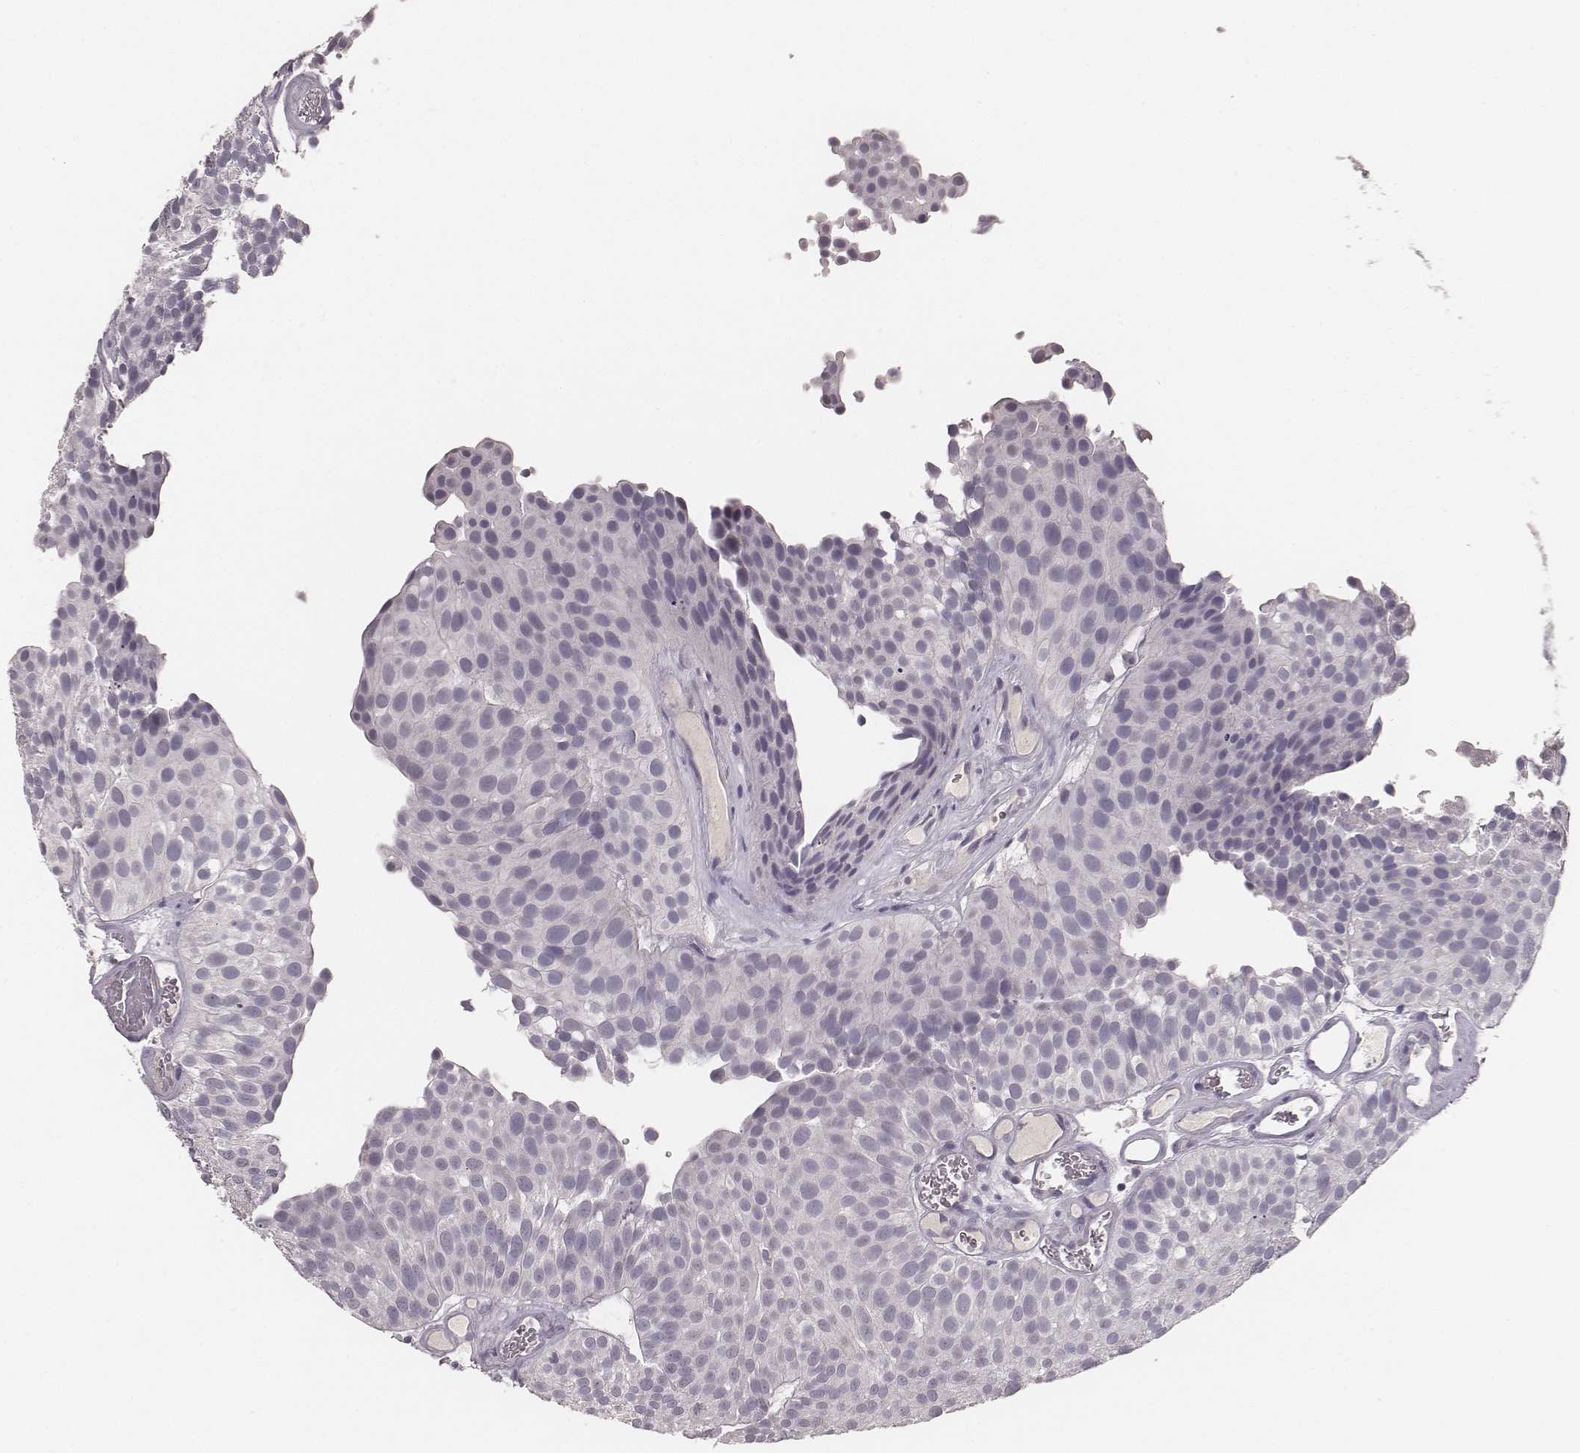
{"staining": {"intensity": "negative", "quantity": "none", "location": "none"}, "tissue": "urothelial cancer", "cell_type": "Tumor cells", "image_type": "cancer", "snomed": [{"axis": "morphology", "description": "Urothelial carcinoma, Low grade"}, {"axis": "topography", "description": "Urinary bladder"}], "caption": "IHC photomicrograph of human urothelial carcinoma (low-grade) stained for a protein (brown), which displays no positivity in tumor cells.", "gene": "LY6K", "patient": {"sex": "female", "age": 87}}